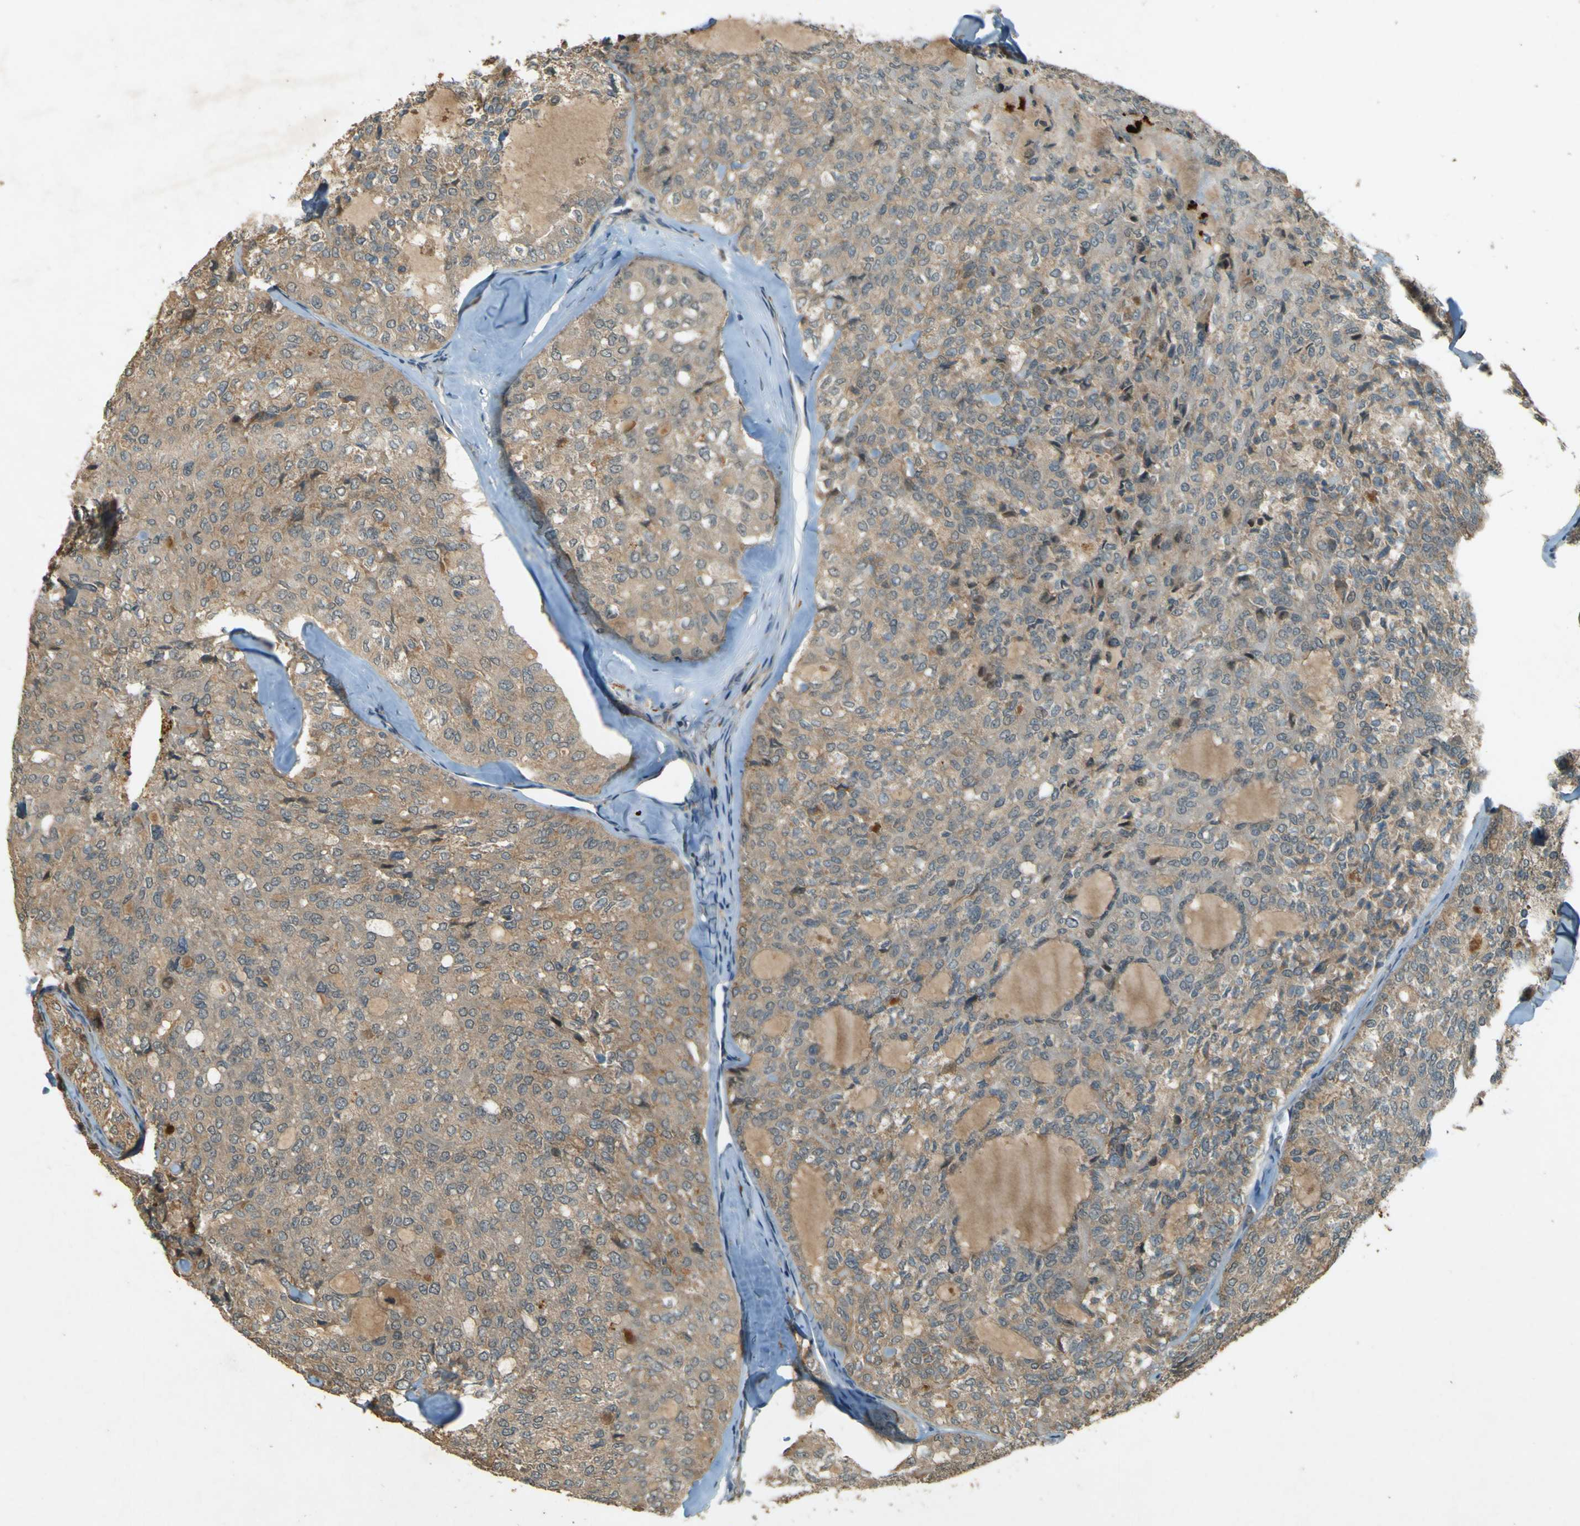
{"staining": {"intensity": "weak", "quantity": ">75%", "location": "cytoplasmic/membranous"}, "tissue": "thyroid cancer", "cell_type": "Tumor cells", "image_type": "cancer", "snomed": [{"axis": "morphology", "description": "Follicular adenoma carcinoma, NOS"}, {"axis": "topography", "description": "Thyroid gland"}], "caption": "IHC image of neoplastic tissue: human thyroid cancer (follicular adenoma carcinoma) stained using IHC reveals low levels of weak protein expression localized specifically in the cytoplasmic/membranous of tumor cells, appearing as a cytoplasmic/membranous brown color.", "gene": "MPDZ", "patient": {"sex": "male", "age": 75}}